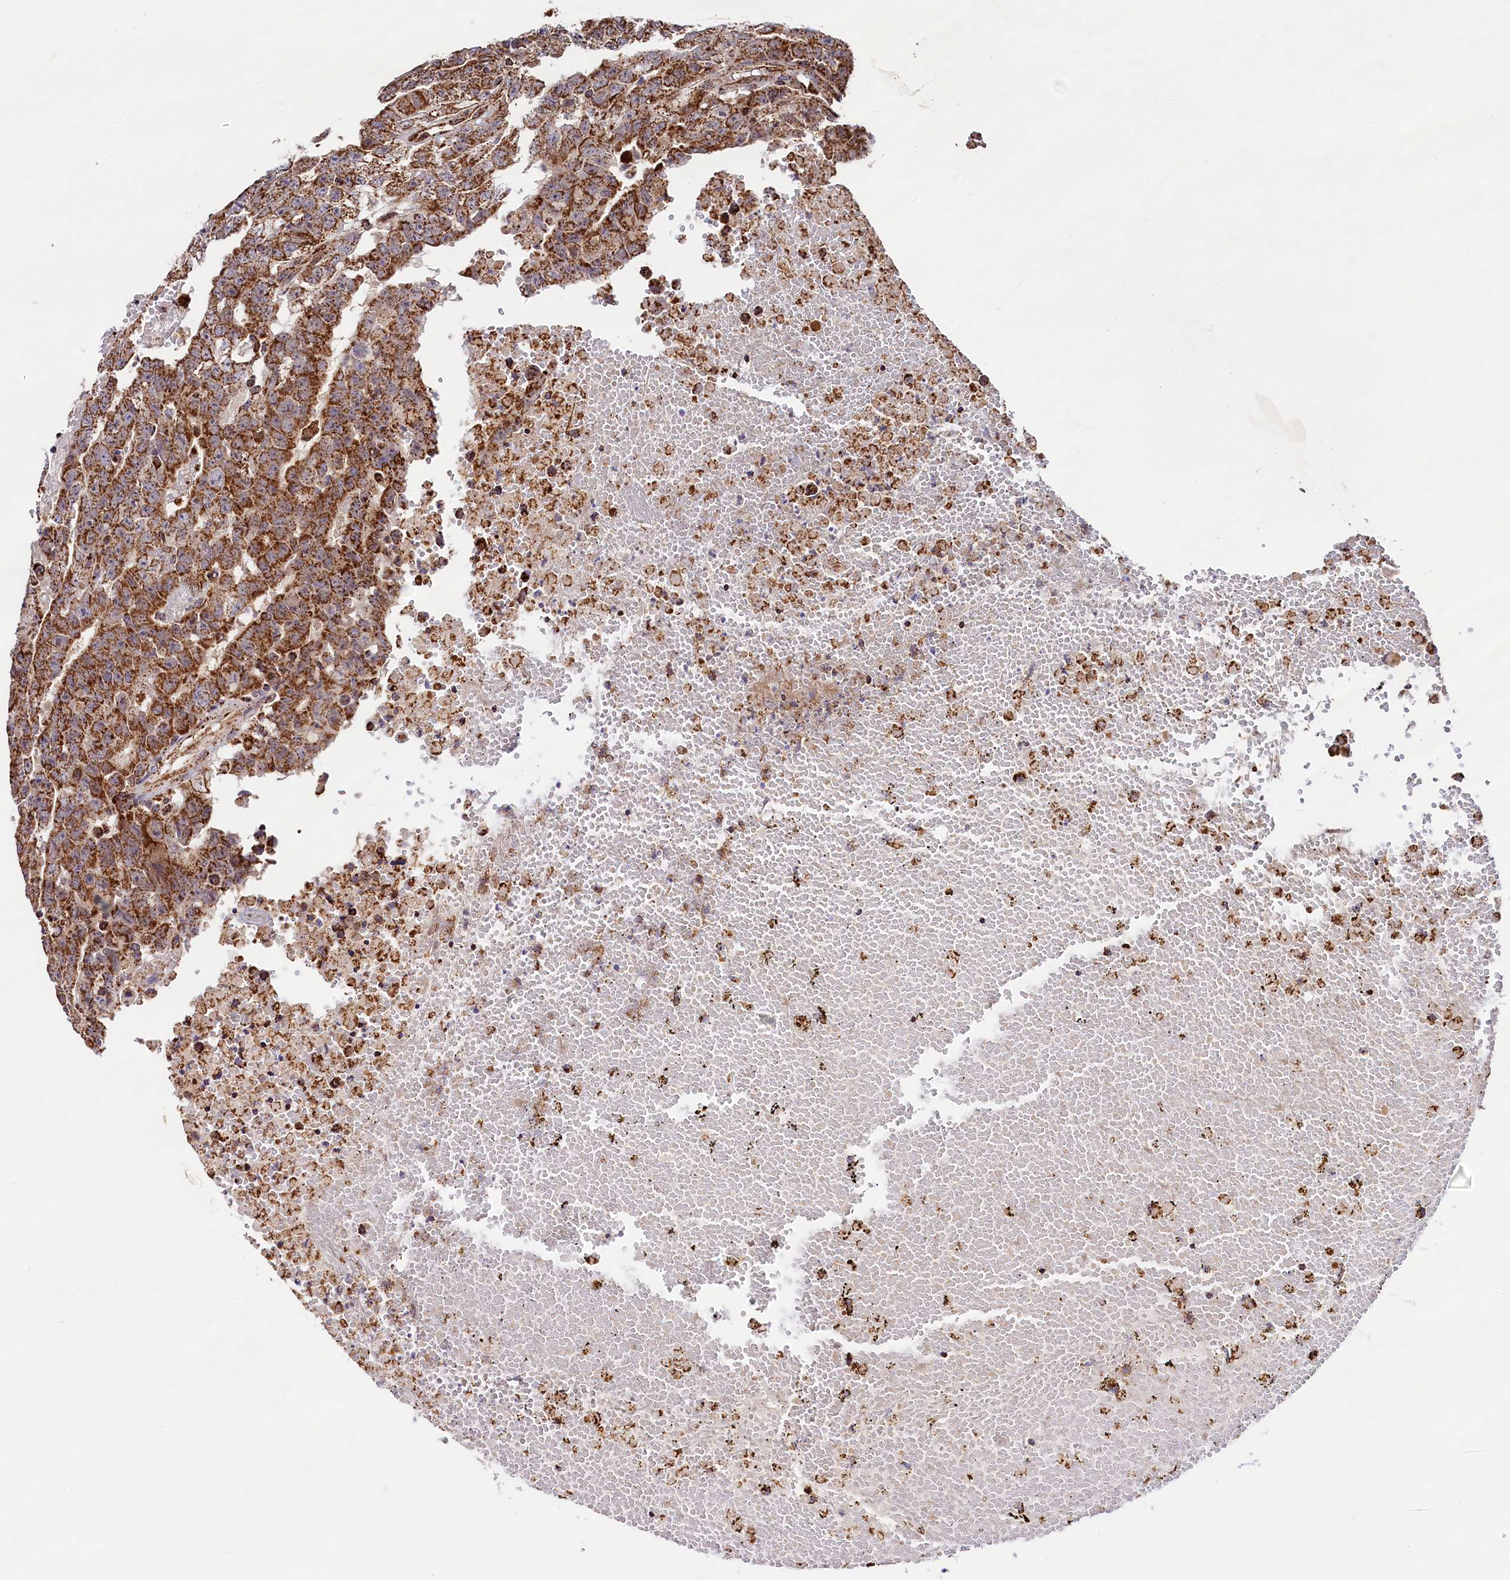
{"staining": {"intensity": "strong", "quantity": ">75%", "location": "cytoplasmic/membranous"}, "tissue": "testis cancer", "cell_type": "Tumor cells", "image_type": "cancer", "snomed": [{"axis": "morphology", "description": "Carcinoma, Embryonal, NOS"}, {"axis": "topography", "description": "Testis"}], "caption": "The photomicrograph demonstrates staining of testis cancer, revealing strong cytoplasmic/membranous protein positivity (brown color) within tumor cells.", "gene": "CLYBL", "patient": {"sex": "male", "age": 25}}